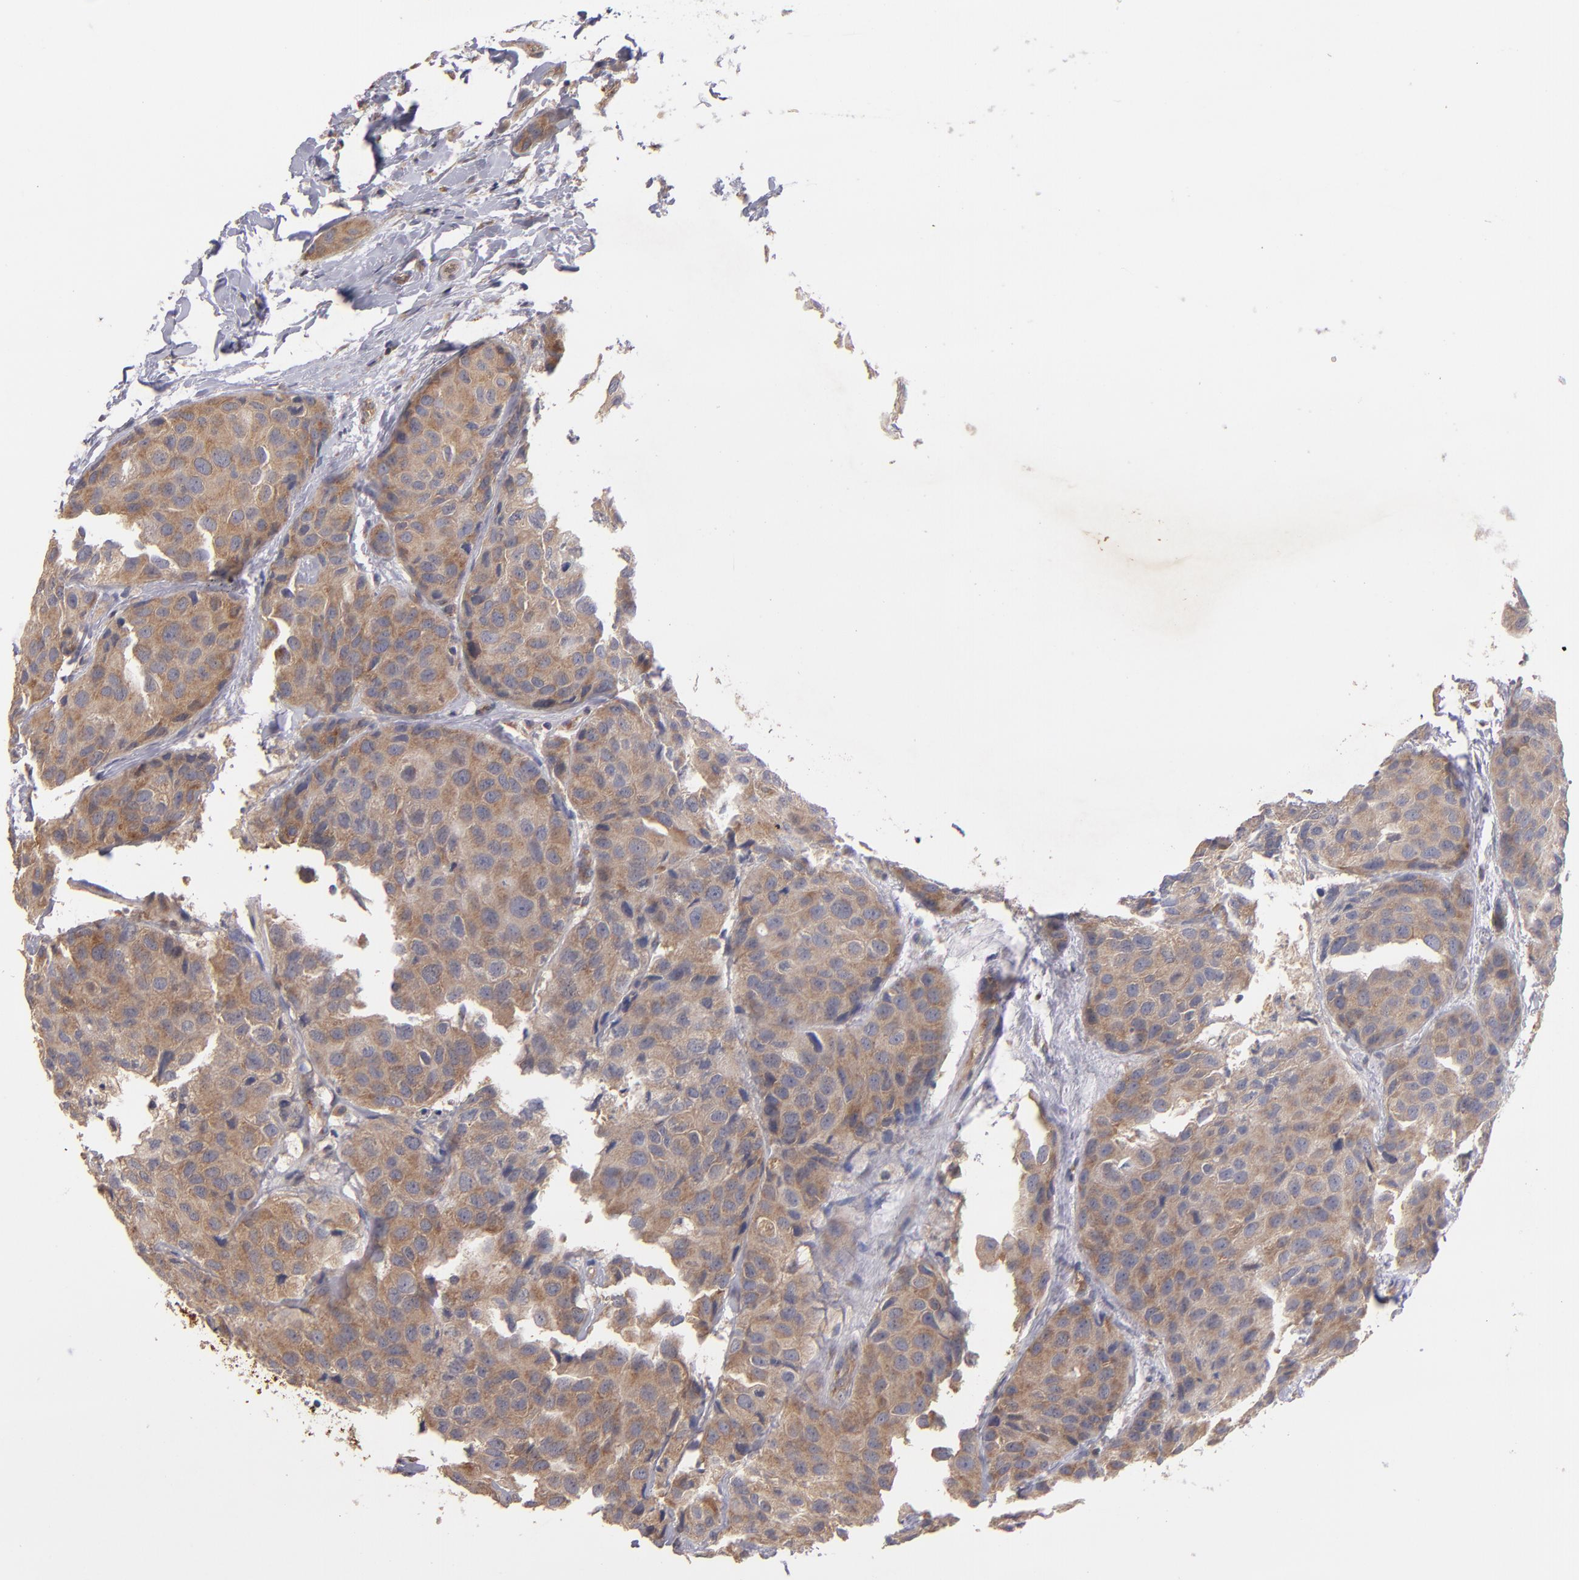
{"staining": {"intensity": "moderate", "quantity": ">75%", "location": "cytoplasmic/membranous"}, "tissue": "breast cancer", "cell_type": "Tumor cells", "image_type": "cancer", "snomed": [{"axis": "morphology", "description": "Duct carcinoma"}, {"axis": "topography", "description": "Breast"}], "caption": "A high-resolution photomicrograph shows immunohistochemistry staining of breast cancer (invasive ductal carcinoma), which exhibits moderate cytoplasmic/membranous staining in about >75% of tumor cells.", "gene": "UPF3B", "patient": {"sex": "female", "age": 68}}